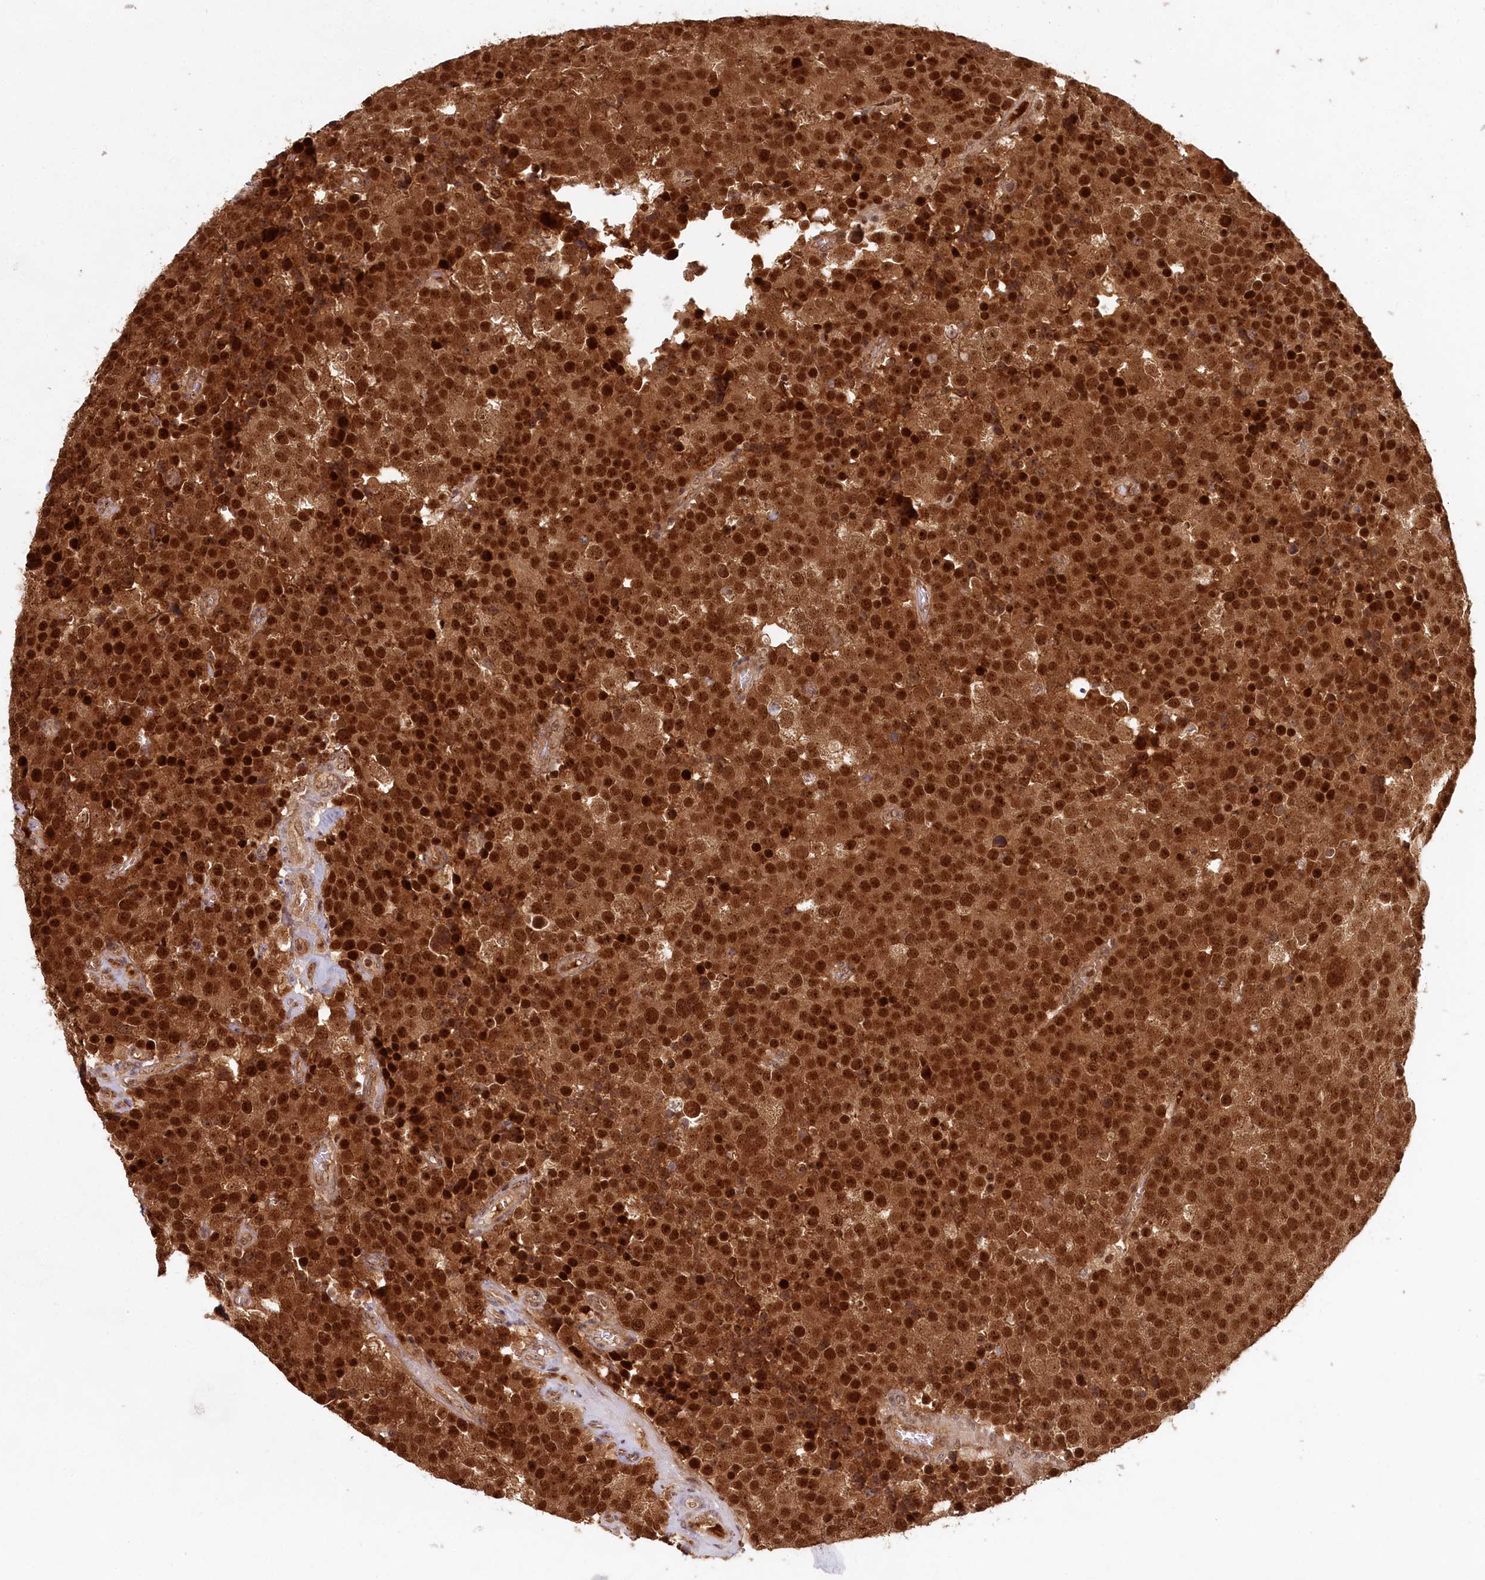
{"staining": {"intensity": "strong", "quantity": ">75%", "location": "cytoplasmic/membranous,nuclear"}, "tissue": "testis cancer", "cell_type": "Tumor cells", "image_type": "cancer", "snomed": [{"axis": "morphology", "description": "Seminoma, NOS"}, {"axis": "topography", "description": "Testis"}], "caption": "Strong cytoplasmic/membranous and nuclear expression is present in about >75% of tumor cells in testis seminoma. The staining was performed using DAB to visualize the protein expression in brown, while the nuclei were stained in blue with hematoxylin (Magnification: 20x).", "gene": "WAPL", "patient": {"sex": "male", "age": 71}}